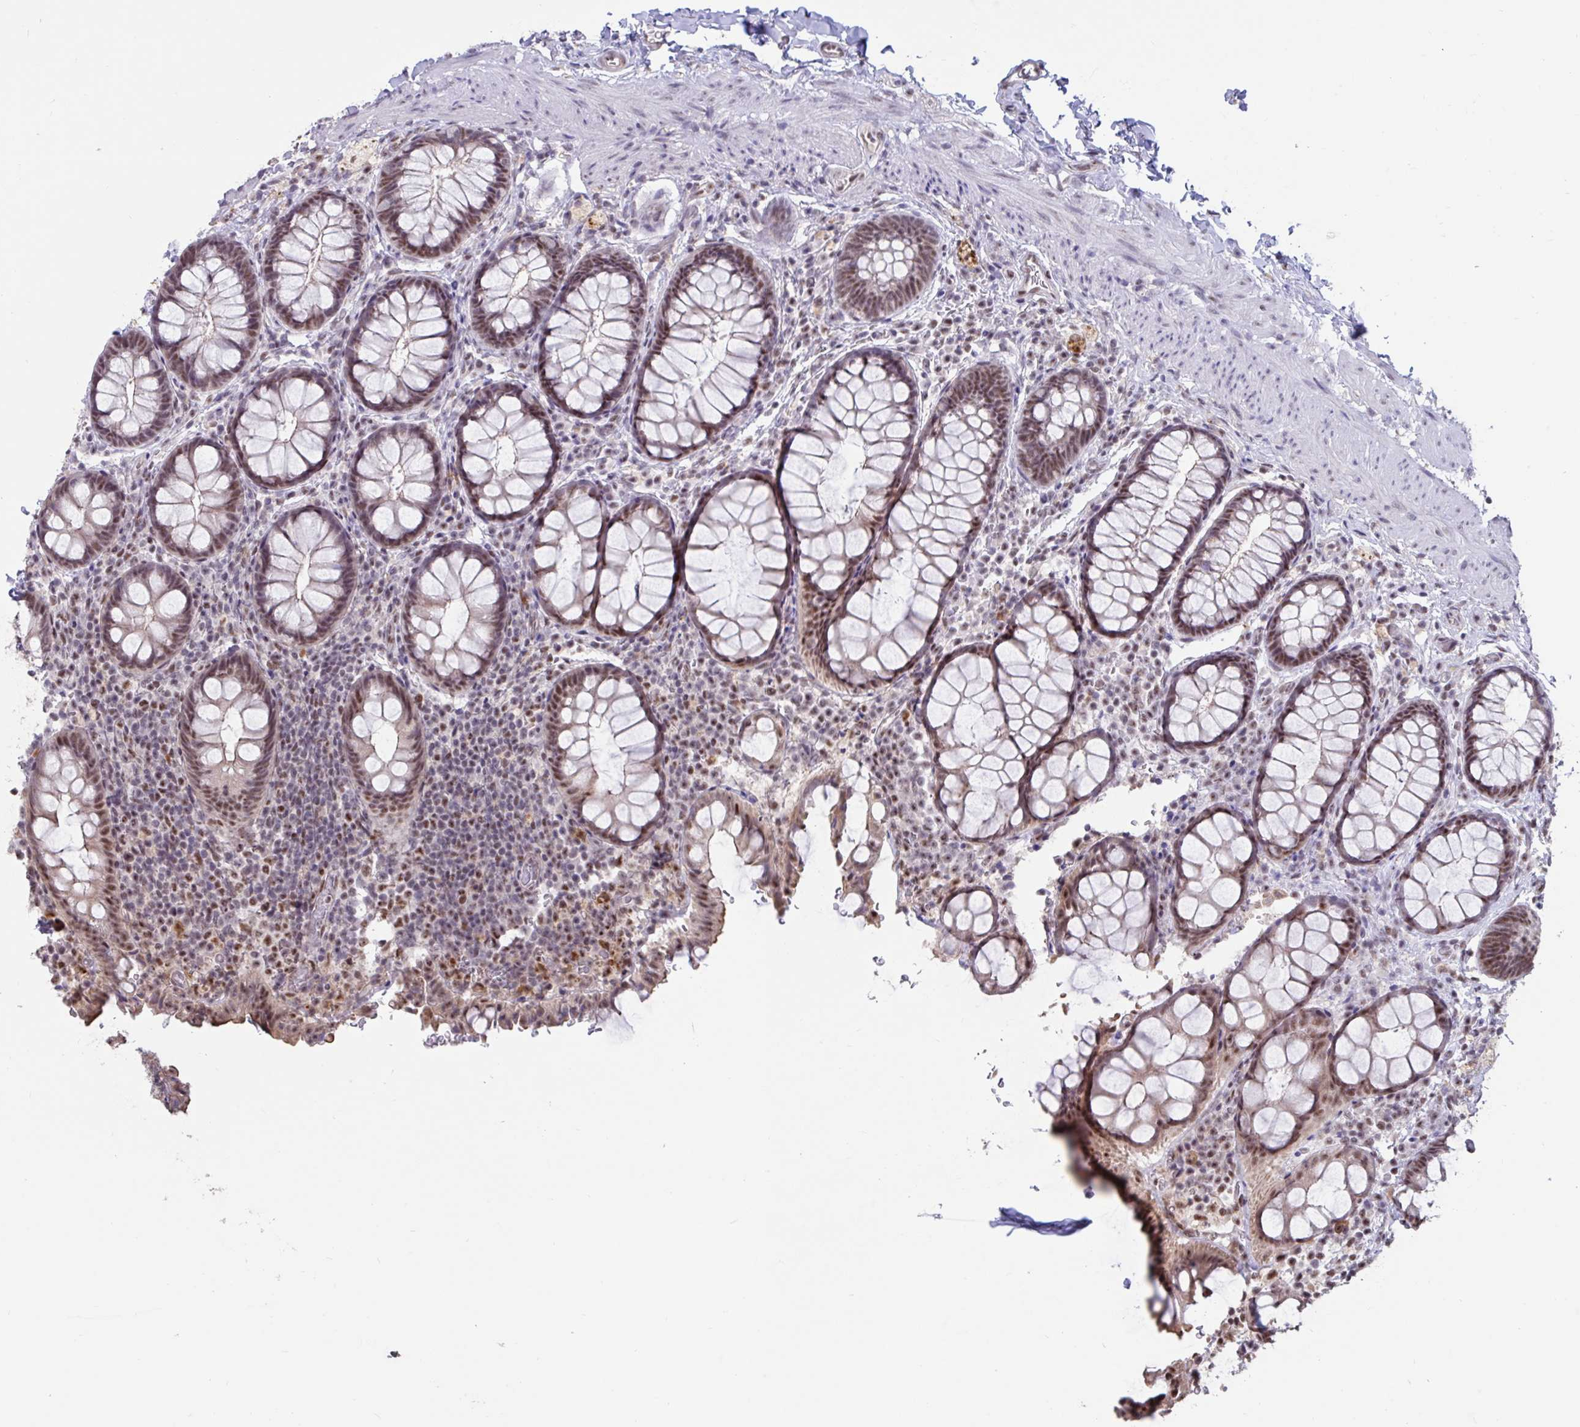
{"staining": {"intensity": "moderate", "quantity": "25%-75%", "location": "nuclear"}, "tissue": "rectum", "cell_type": "Glandular cells", "image_type": "normal", "snomed": [{"axis": "morphology", "description": "Normal tissue, NOS"}, {"axis": "topography", "description": "Rectum"}, {"axis": "topography", "description": "Peripheral nerve tissue"}], "caption": "High-power microscopy captured an IHC photomicrograph of benign rectum, revealing moderate nuclear expression in approximately 25%-75% of glandular cells. The protein of interest is stained brown, and the nuclei are stained in blue (DAB IHC with brightfield microscopy, high magnification).", "gene": "DDX39A", "patient": {"sex": "female", "age": 69}}